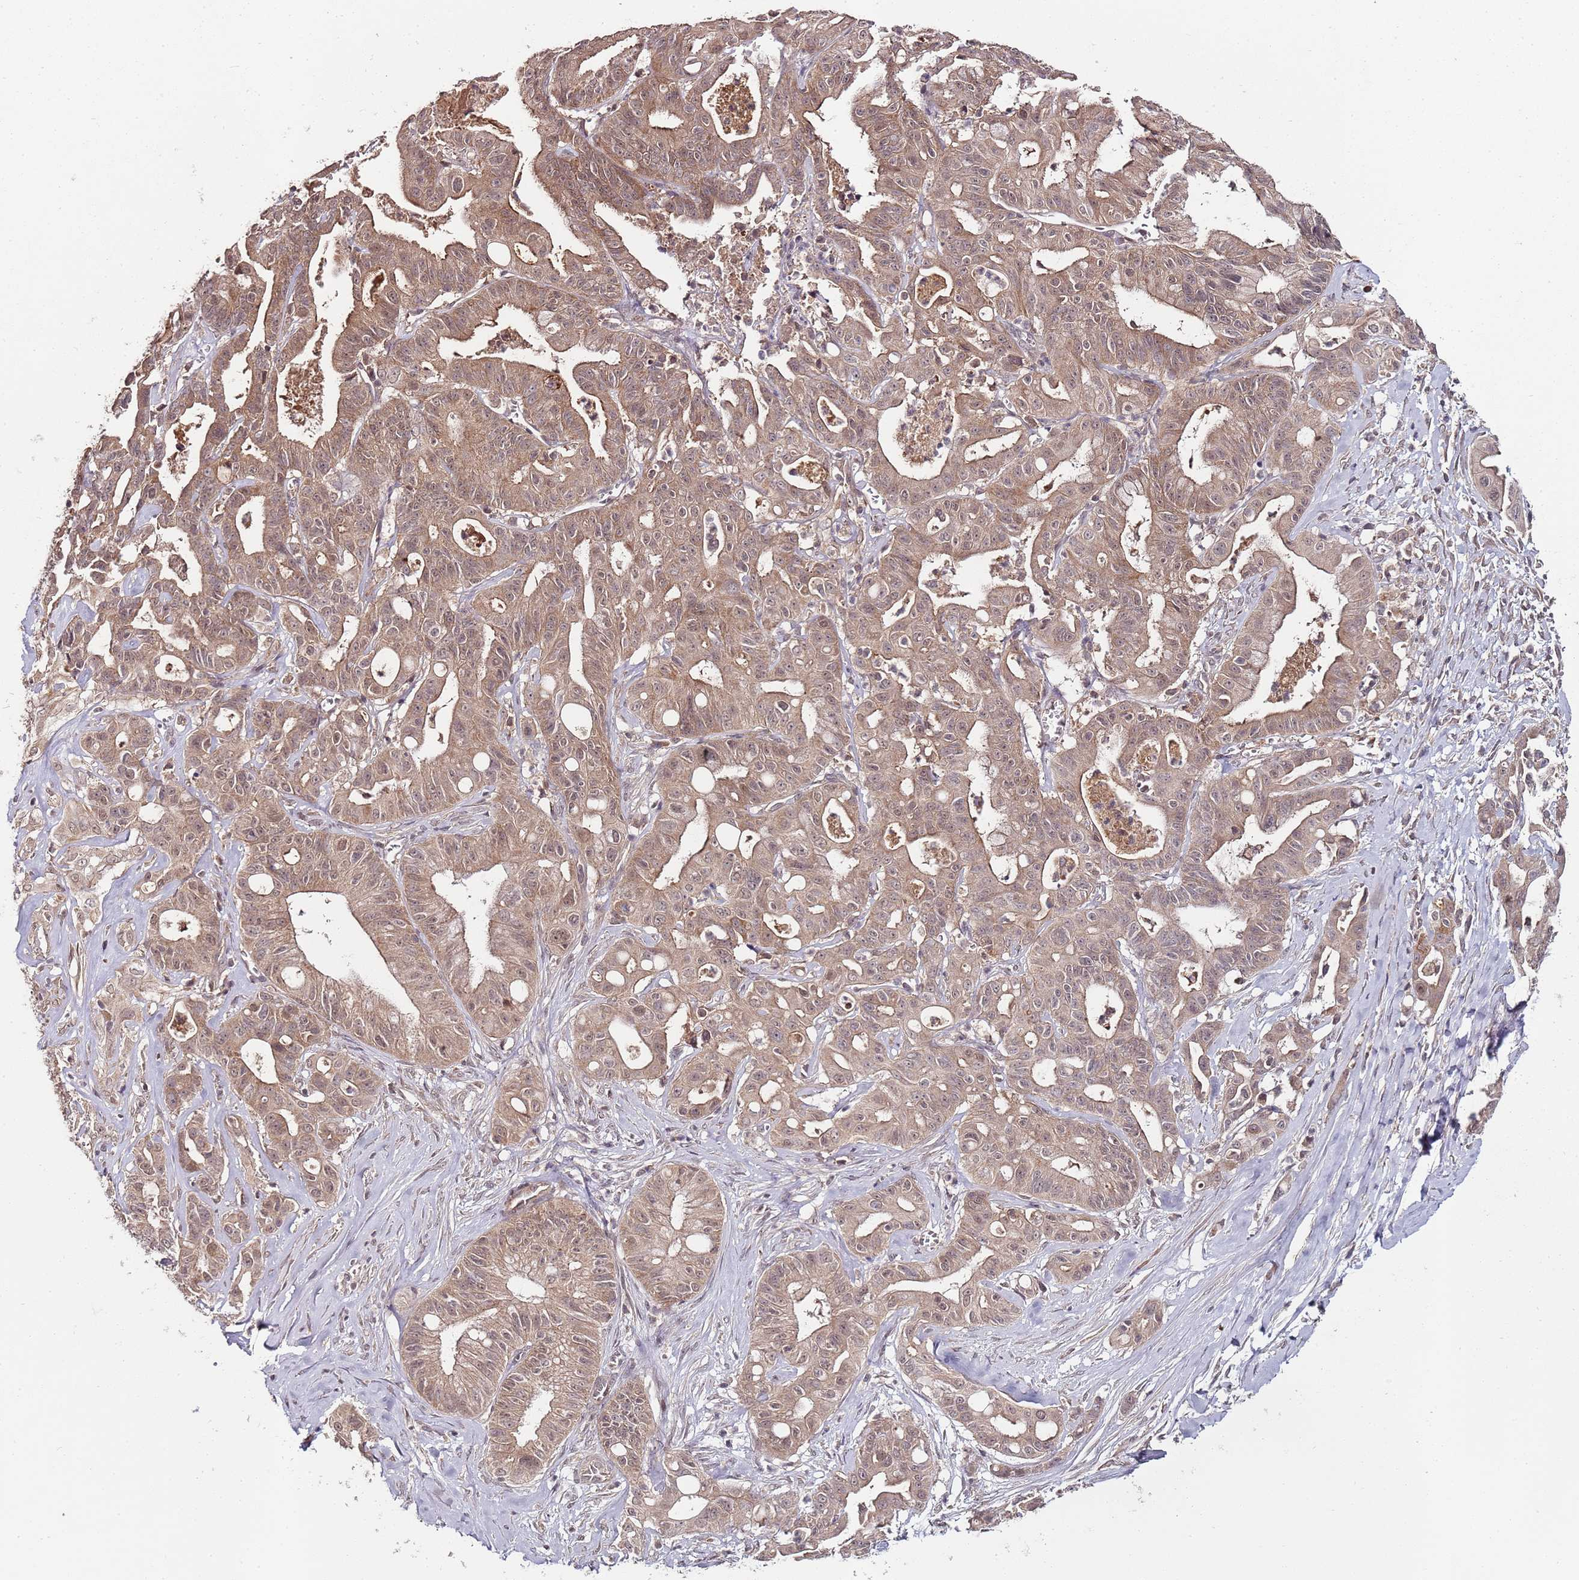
{"staining": {"intensity": "moderate", "quantity": ">75%", "location": "cytoplasmic/membranous,nuclear"}, "tissue": "ovarian cancer", "cell_type": "Tumor cells", "image_type": "cancer", "snomed": [{"axis": "morphology", "description": "Cystadenocarcinoma, mucinous, NOS"}, {"axis": "topography", "description": "Ovary"}], "caption": "A brown stain labels moderate cytoplasmic/membranous and nuclear expression of a protein in ovarian mucinous cystadenocarcinoma tumor cells.", "gene": "LIN37", "patient": {"sex": "female", "age": 70}}